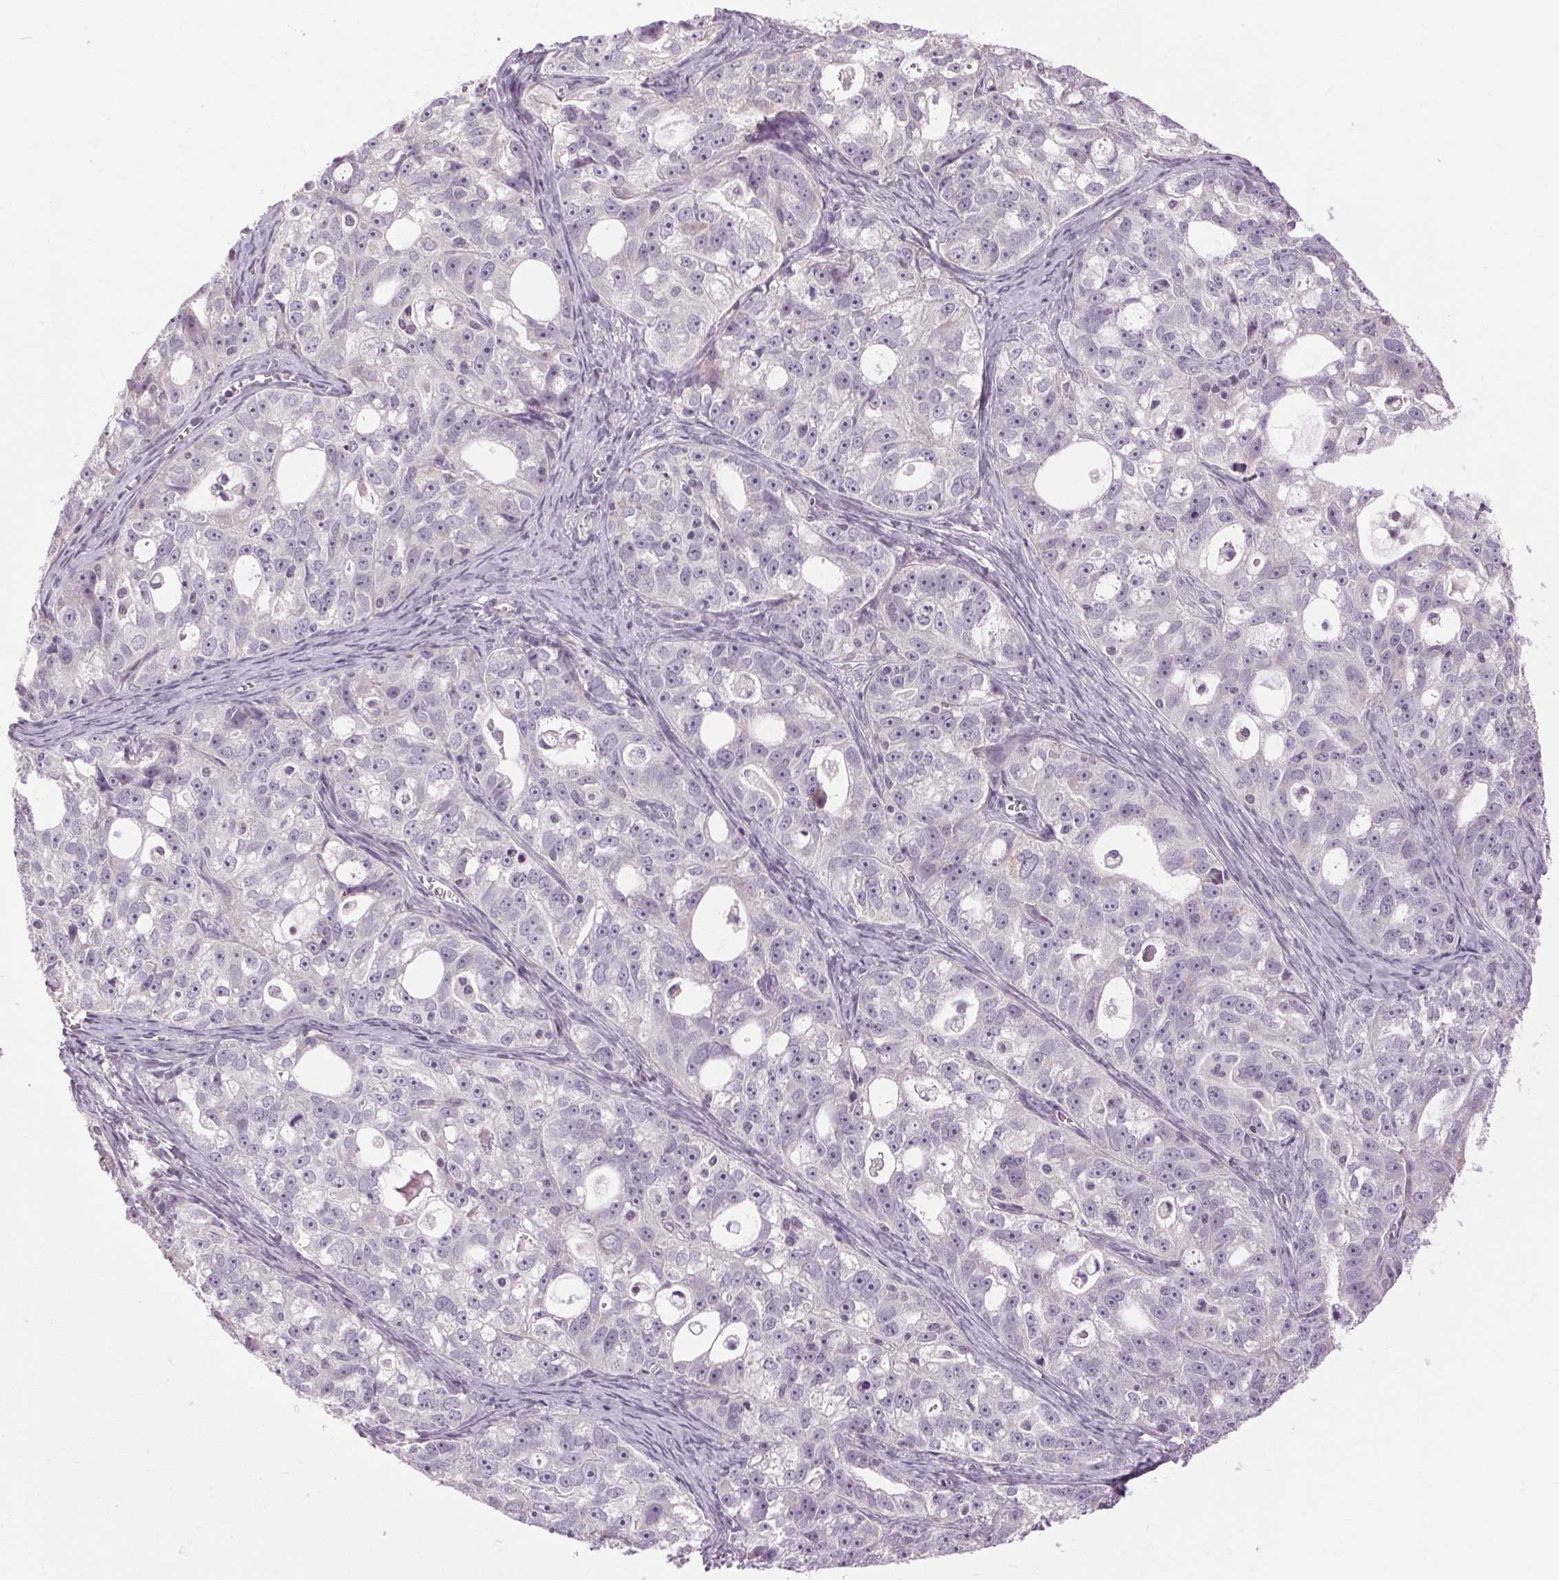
{"staining": {"intensity": "negative", "quantity": "none", "location": "none"}, "tissue": "ovarian cancer", "cell_type": "Tumor cells", "image_type": "cancer", "snomed": [{"axis": "morphology", "description": "Cystadenocarcinoma, serous, NOS"}, {"axis": "topography", "description": "Ovary"}], "caption": "Ovarian cancer was stained to show a protein in brown. There is no significant expression in tumor cells.", "gene": "KLHL40", "patient": {"sex": "female", "age": 51}}